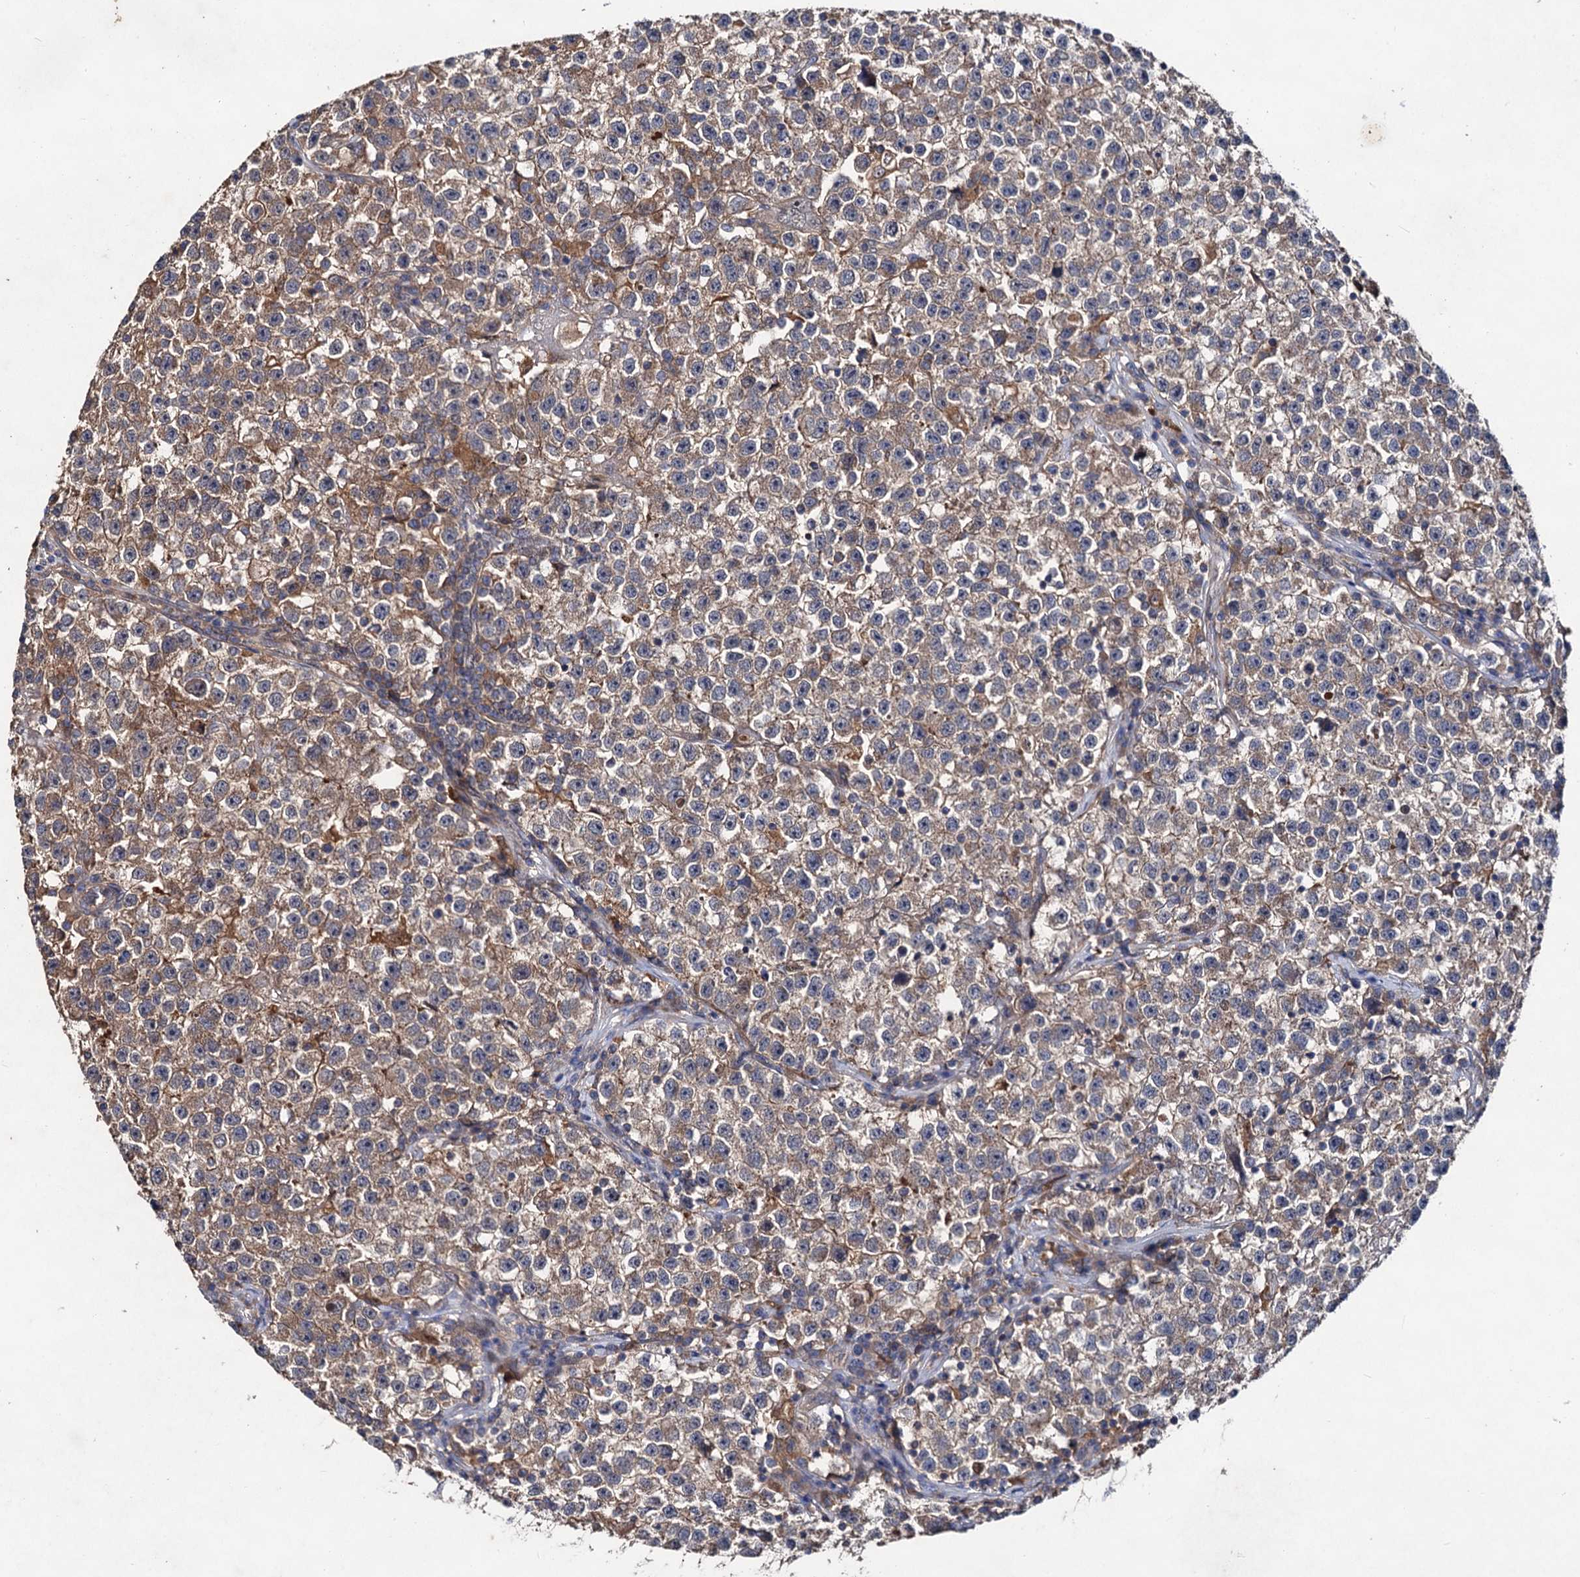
{"staining": {"intensity": "moderate", "quantity": ">75%", "location": "cytoplasmic/membranous"}, "tissue": "testis cancer", "cell_type": "Tumor cells", "image_type": "cancer", "snomed": [{"axis": "morphology", "description": "Seminoma, NOS"}, {"axis": "topography", "description": "Testis"}], "caption": "High-magnification brightfield microscopy of testis cancer (seminoma) stained with DAB (brown) and counterstained with hematoxylin (blue). tumor cells exhibit moderate cytoplasmic/membranous staining is present in approximately>75% of cells.", "gene": "VPS29", "patient": {"sex": "male", "age": 22}}